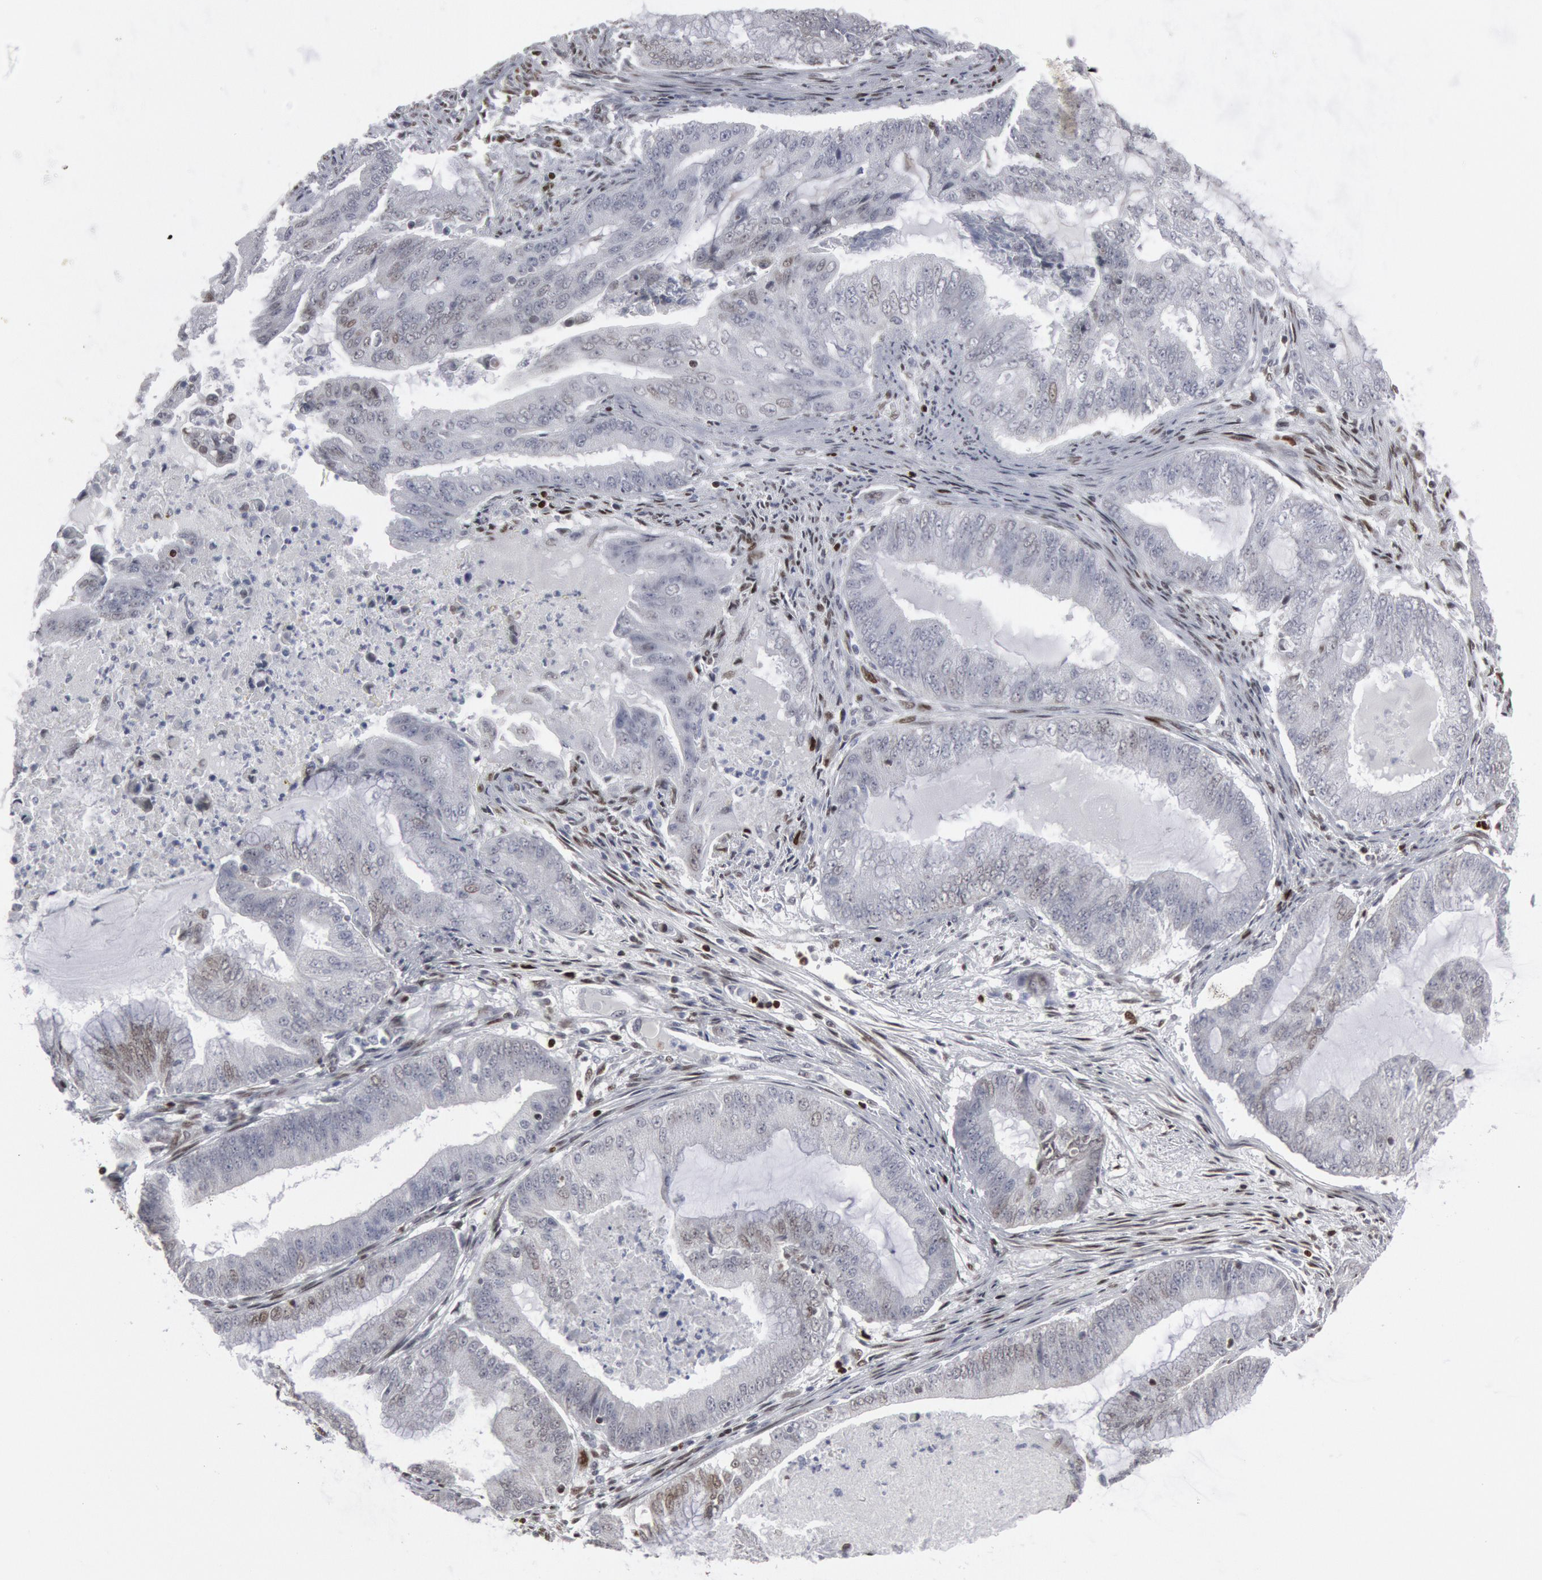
{"staining": {"intensity": "negative", "quantity": "none", "location": "none"}, "tissue": "endometrial cancer", "cell_type": "Tumor cells", "image_type": "cancer", "snomed": [{"axis": "morphology", "description": "Adenocarcinoma, NOS"}, {"axis": "topography", "description": "Endometrium"}], "caption": "Immunohistochemical staining of endometrial adenocarcinoma reveals no significant staining in tumor cells.", "gene": "MECP2", "patient": {"sex": "female", "age": 63}}